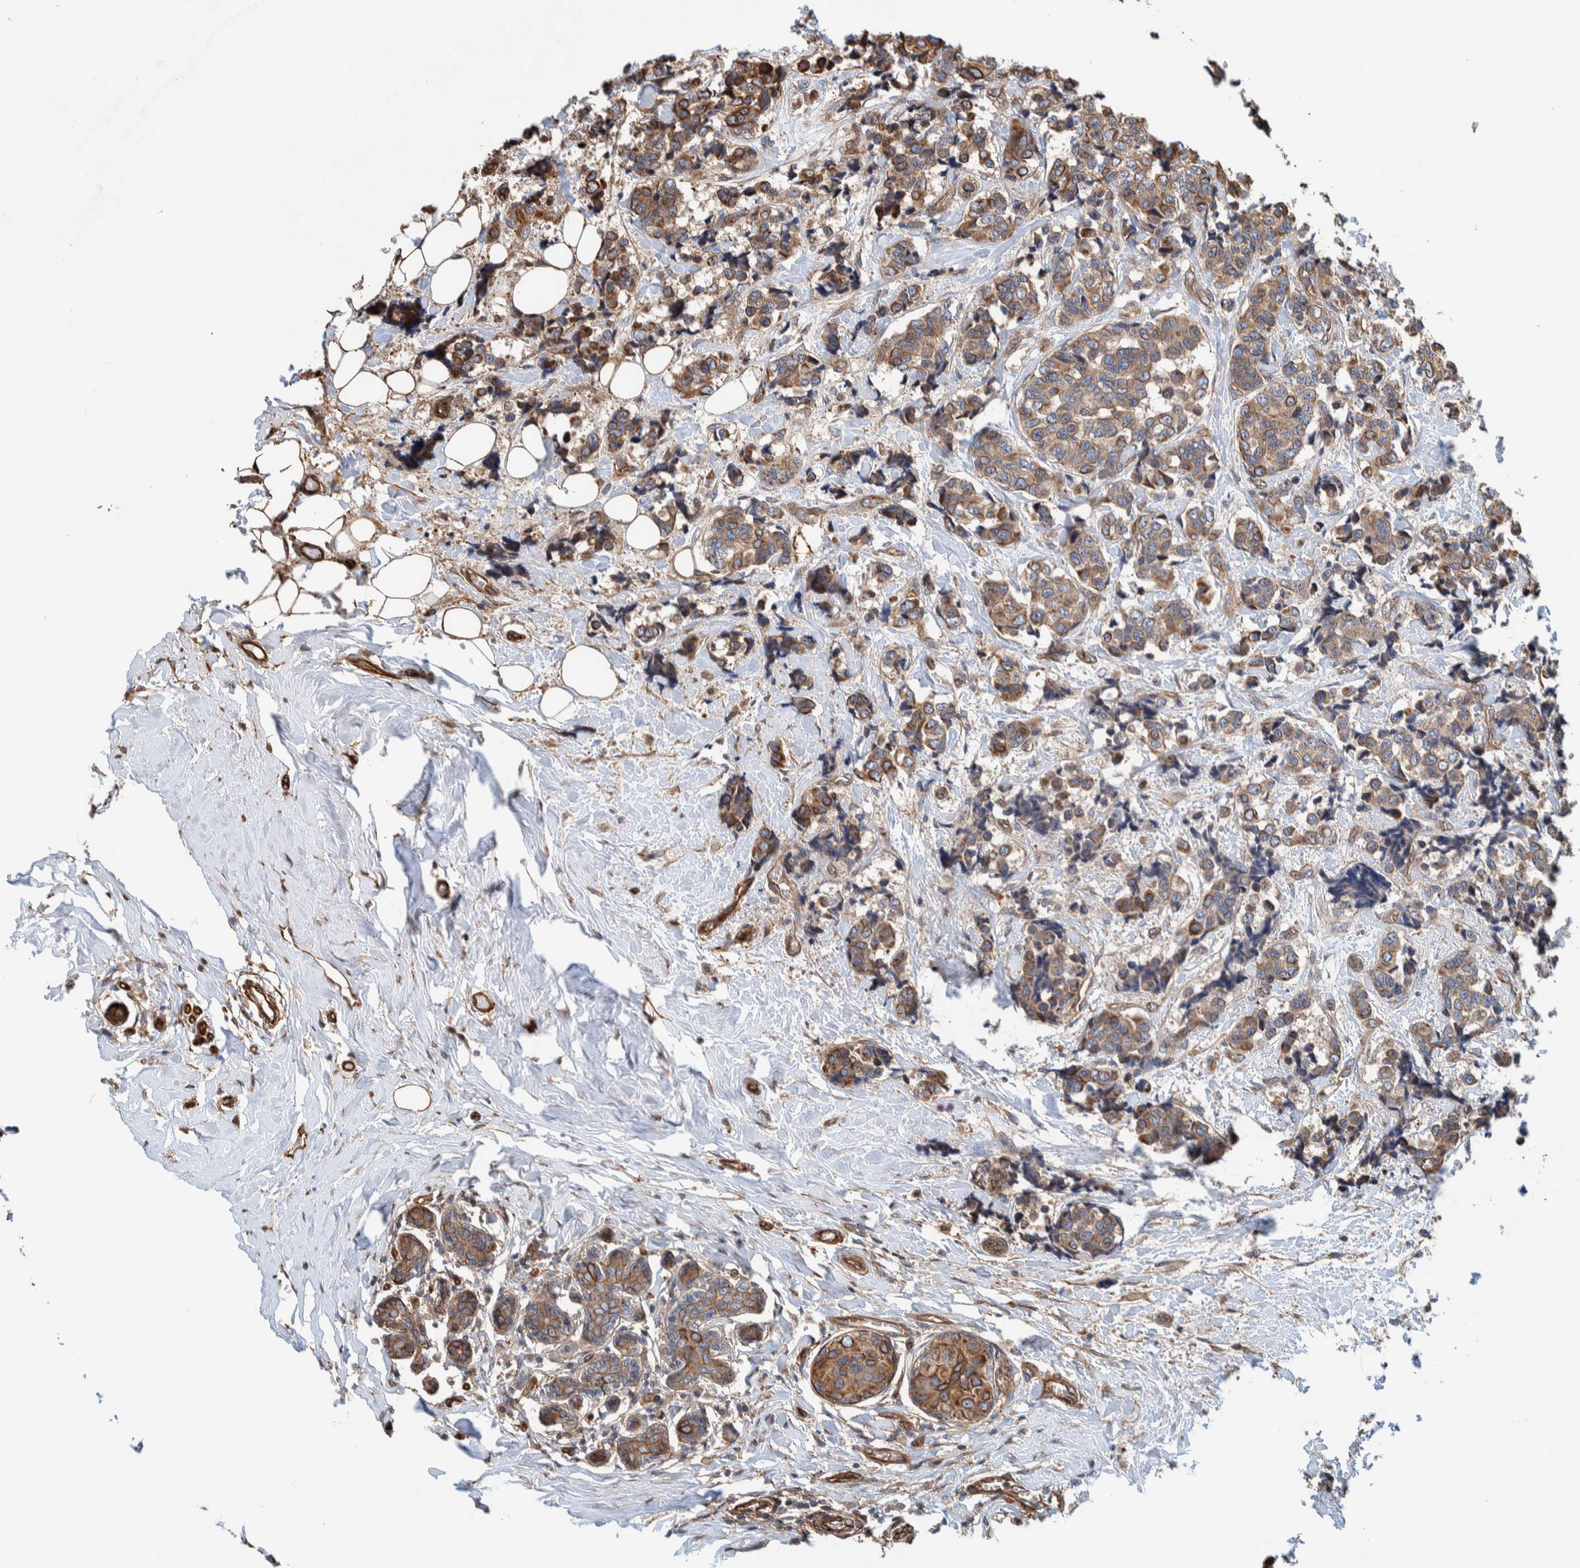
{"staining": {"intensity": "weak", "quantity": ">75%", "location": "cytoplasmic/membranous"}, "tissue": "breast cancer", "cell_type": "Tumor cells", "image_type": "cancer", "snomed": [{"axis": "morphology", "description": "Normal tissue, NOS"}, {"axis": "morphology", "description": "Duct carcinoma"}, {"axis": "topography", "description": "Breast"}], "caption": "IHC staining of intraductal carcinoma (breast), which displays low levels of weak cytoplasmic/membranous staining in approximately >75% of tumor cells indicating weak cytoplasmic/membranous protein staining. The staining was performed using DAB (brown) for protein detection and nuclei were counterstained in hematoxylin (blue).", "gene": "PKD1L1", "patient": {"sex": "female", "age": 43}}